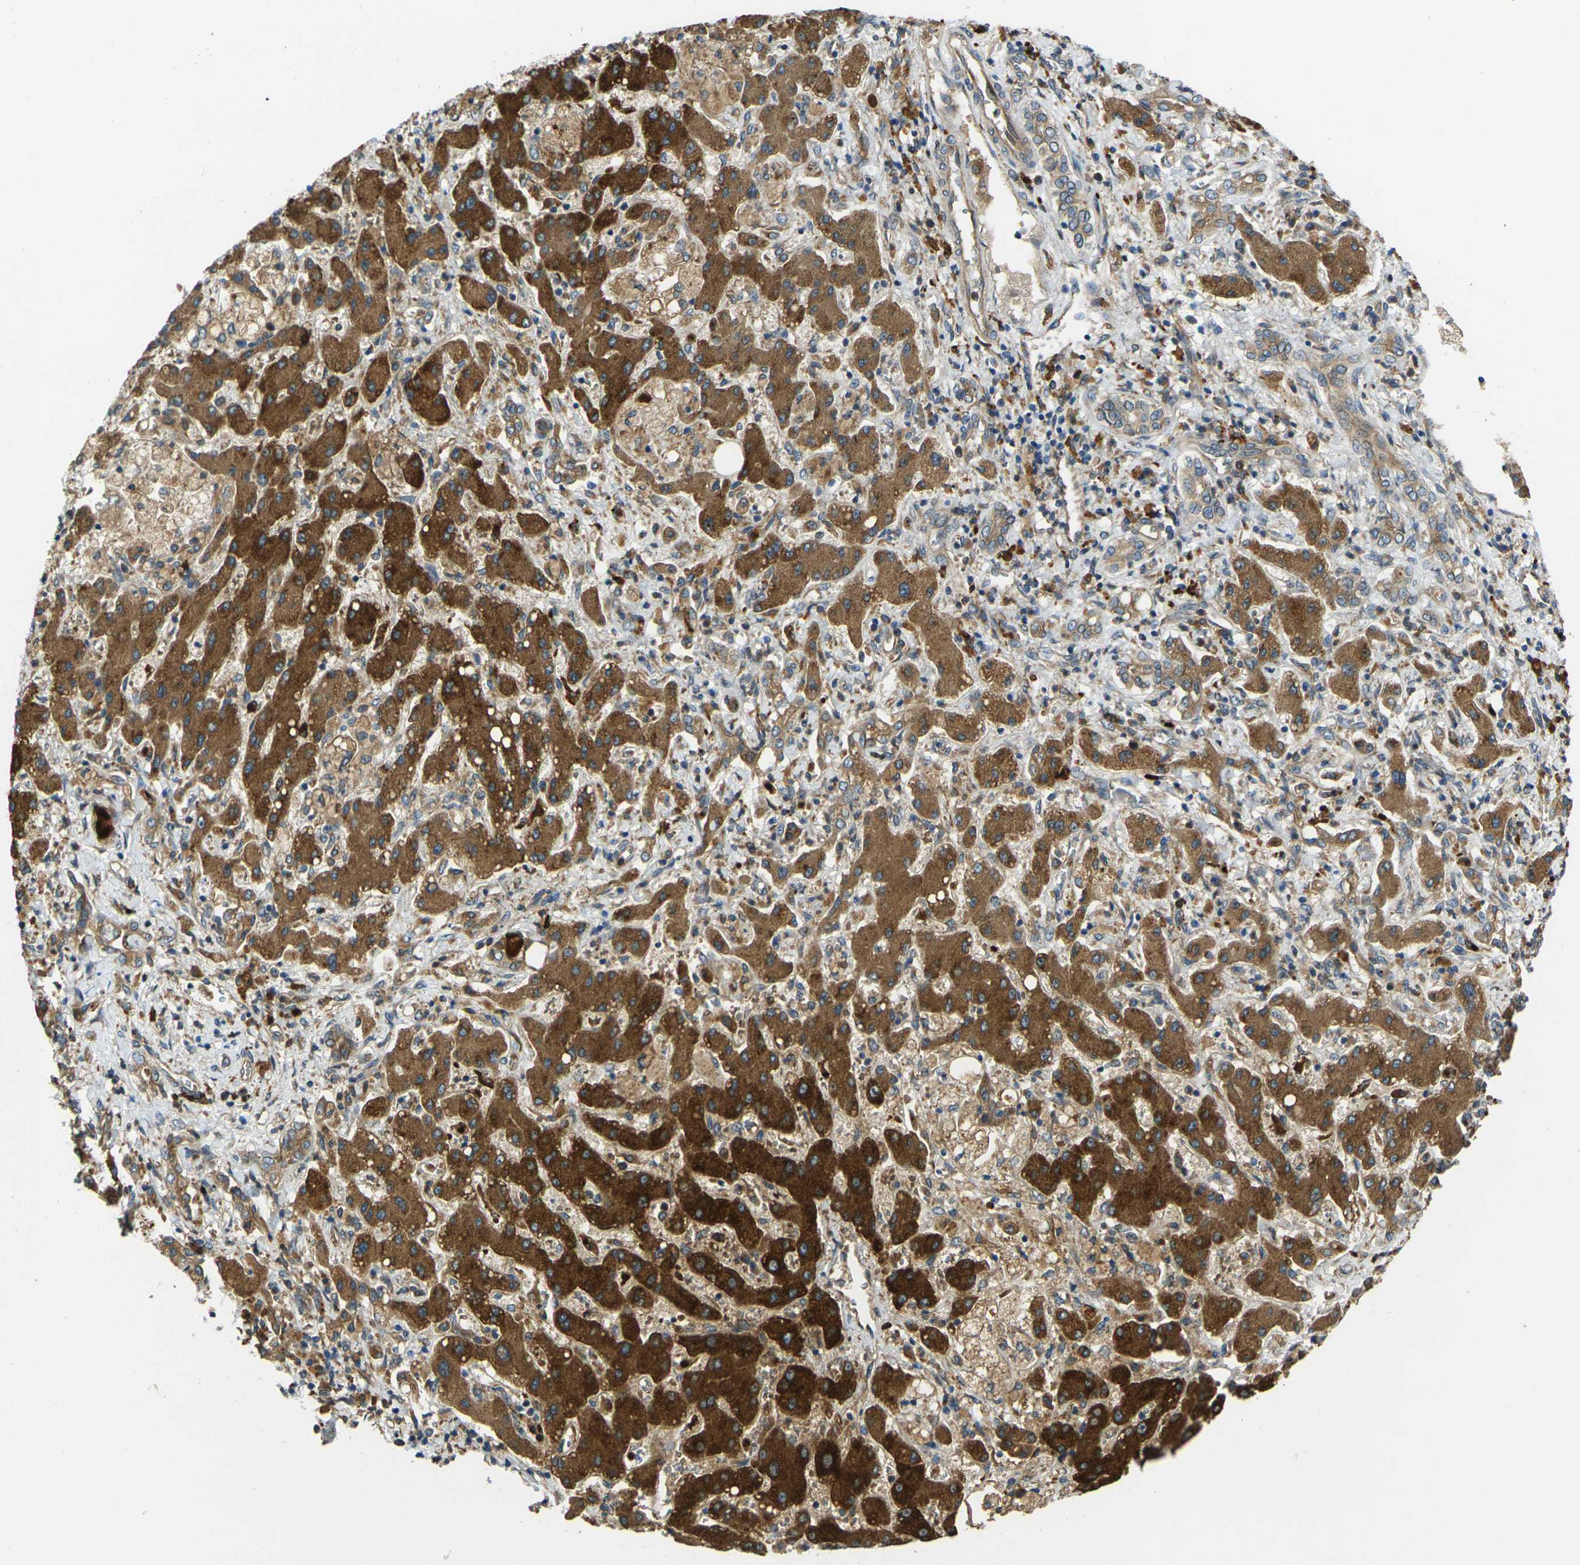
{"staining": {"intensity": "weak", "quantity": ">75%", "location": "cytoplasmic/membranous"}, "tissue": "liver cancer", "cell_type": "Tumor cells", "image_type": "cancer", "snomed": [{"axis": "morphology", "description": "Cholangiocarcinoma"}, {"axis": "topography", "description": "Liver"}], "caption": "Brown immunohistochemical staining in liver cancer exhibits weak cytoplasmic/membranous expression in approximately >75% of tumor cells.", "gene": "FZD1", "patient": {"sex": "male", "age": 50}}